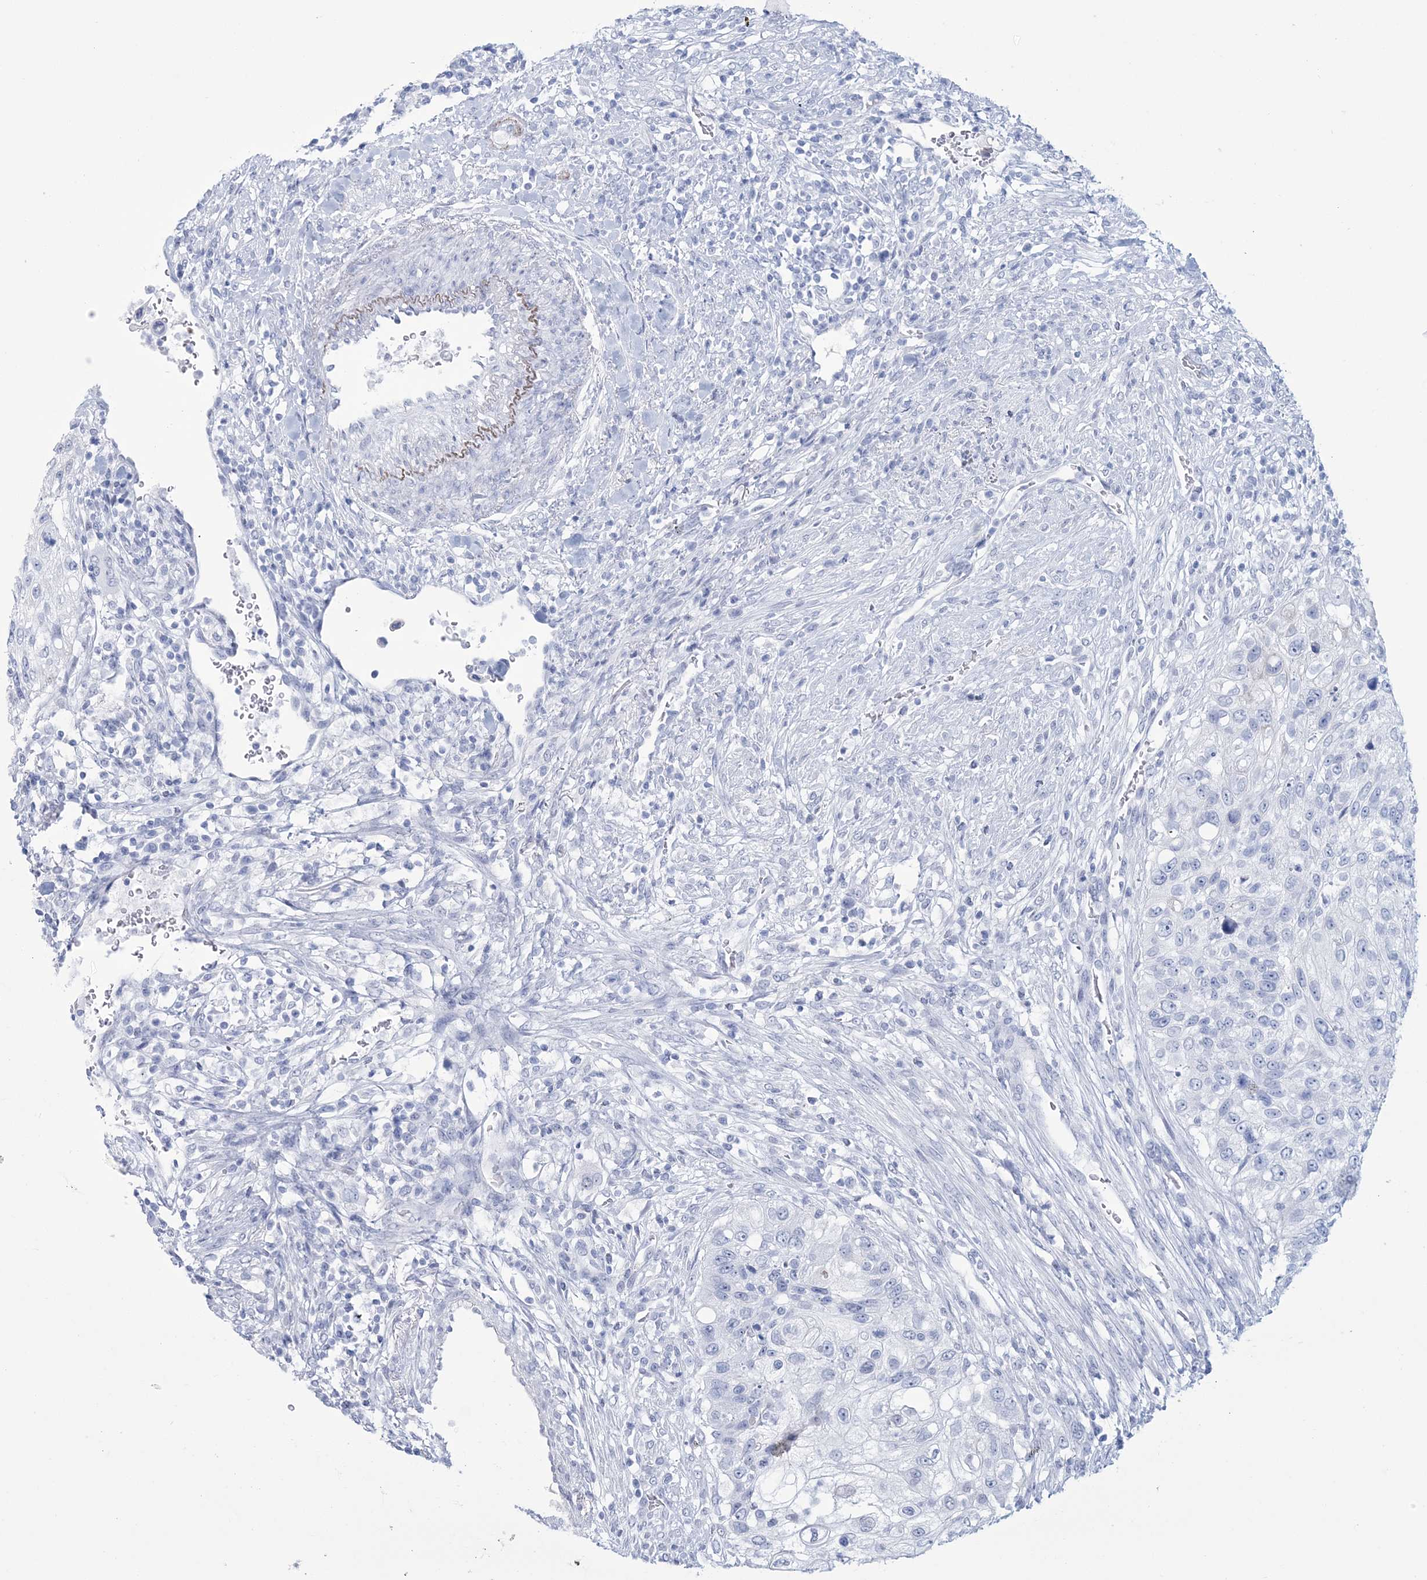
{"staining": {"intensity": "negative", "quantity": "none", "location": "none"}, "tissue": "urothelial cancer", "cell_type": "Tumor cells", "image_type": "cancer", "snomed": [{"axis": "morphology", "description": "Urothelial carcinoma, High grade"}, {"axis": "topography", "description": "Urinary bladder"}], "caption": "Micrograph shows no significant protein expression in tumor cells of urothelial cancer.", "gene": "DPCD", "patient": {"sex": "female", "age": 60}}